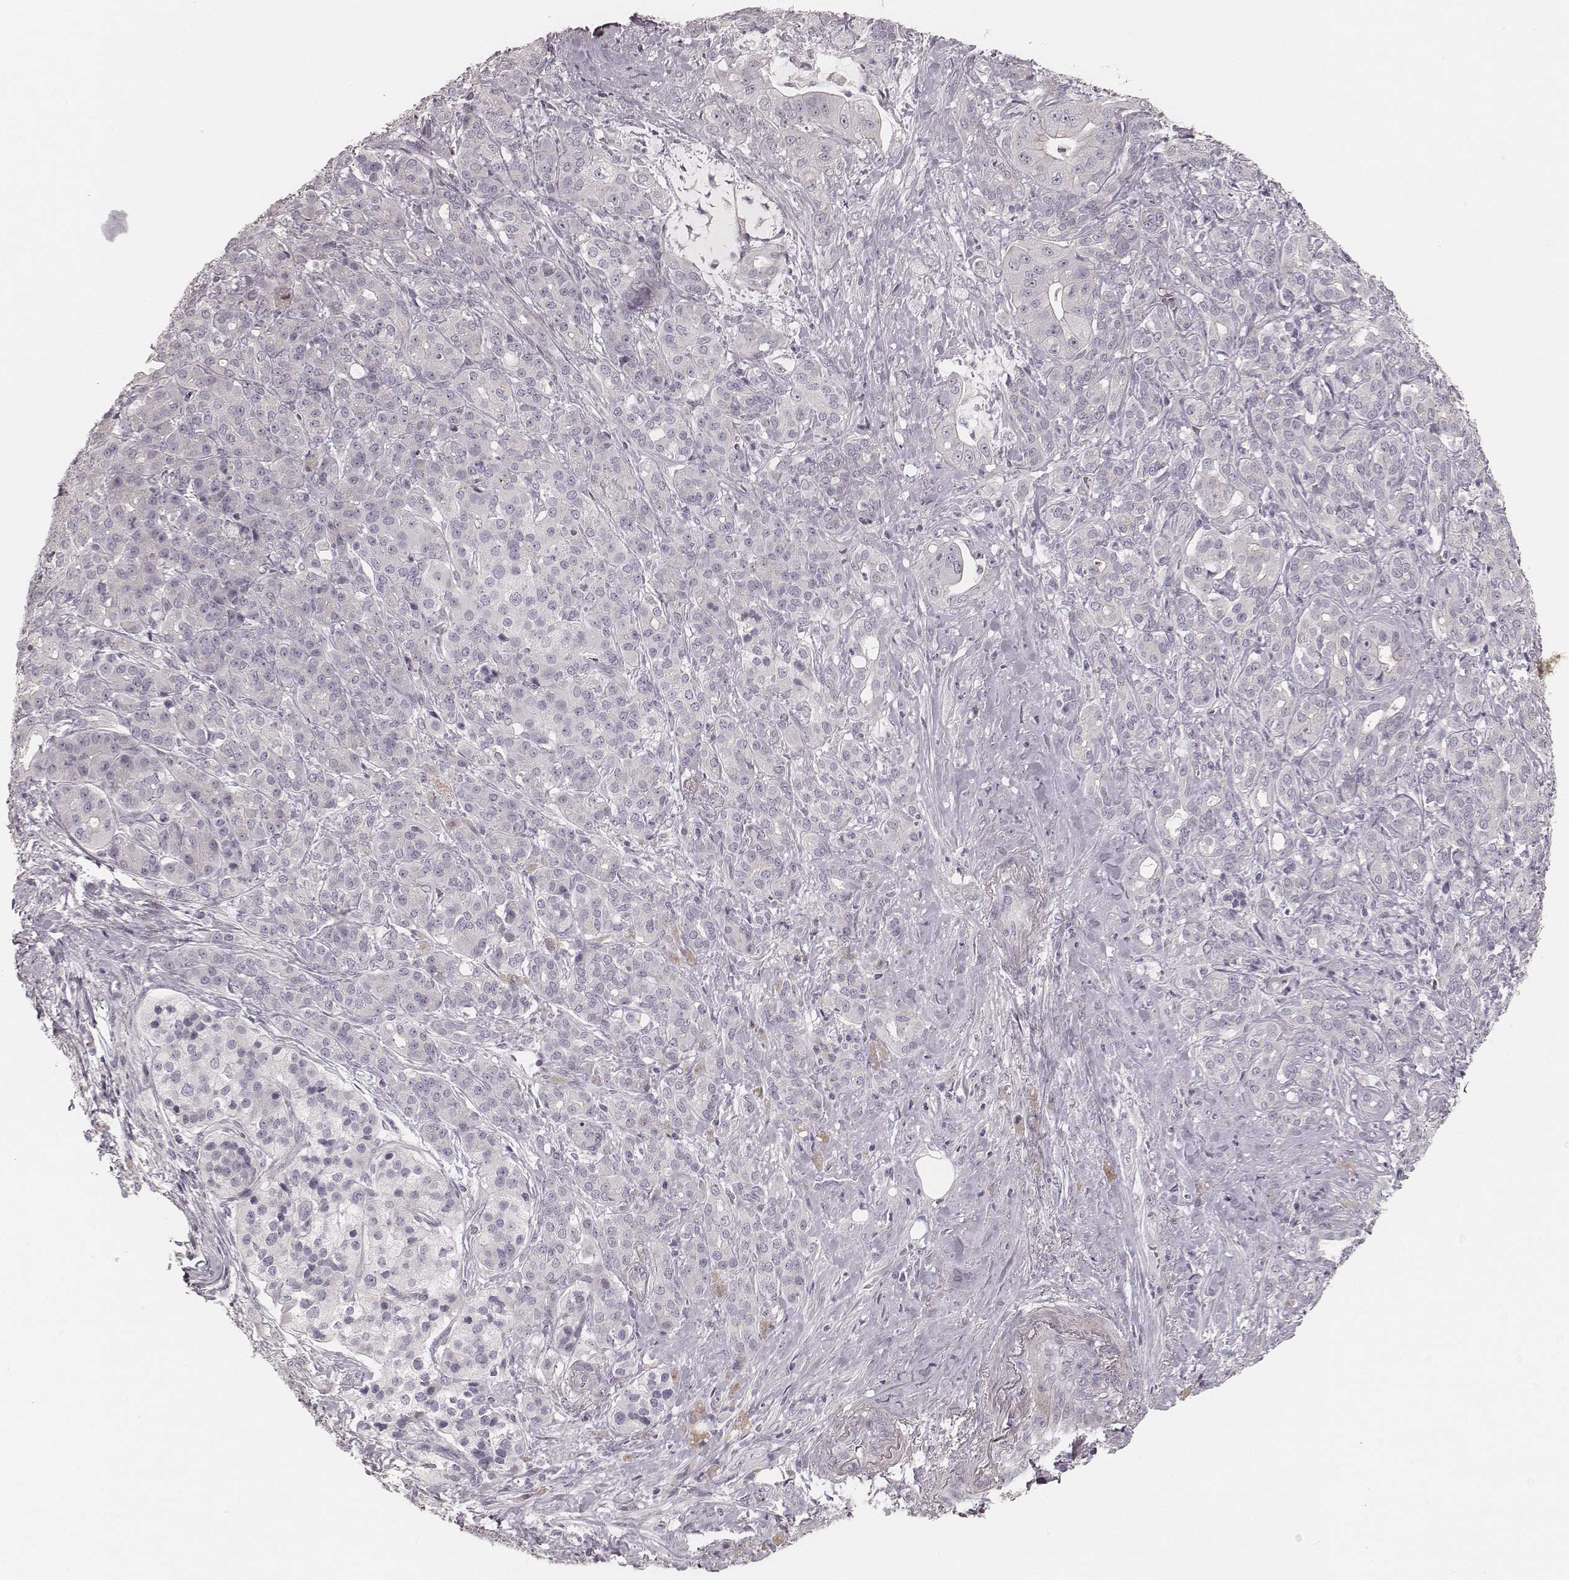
{"staining": {"intensity": "negative", "quantity": "none", "location": "none"}, "tissue": "pancreatic cancer", "cell_type": "Tumor cells", "image_type": "cancer", "snomed": [{"axis": "morphology", "description": "Normal tissue, NOS"}, {"axis": "morphology", "description": "Inflammation, NOS"}, {"axis": "morphology", "description": "Adenocarcinoma, NOS"}, {"axis": "topography", "description": "Pancreas"}], "caption": "Pancreatic adenocarcinoma stained for a protein using IHC demonstrates no positivity tumor cells.", "gene": "SPATA24", "patient": {"sex": "male", "age": 57}}